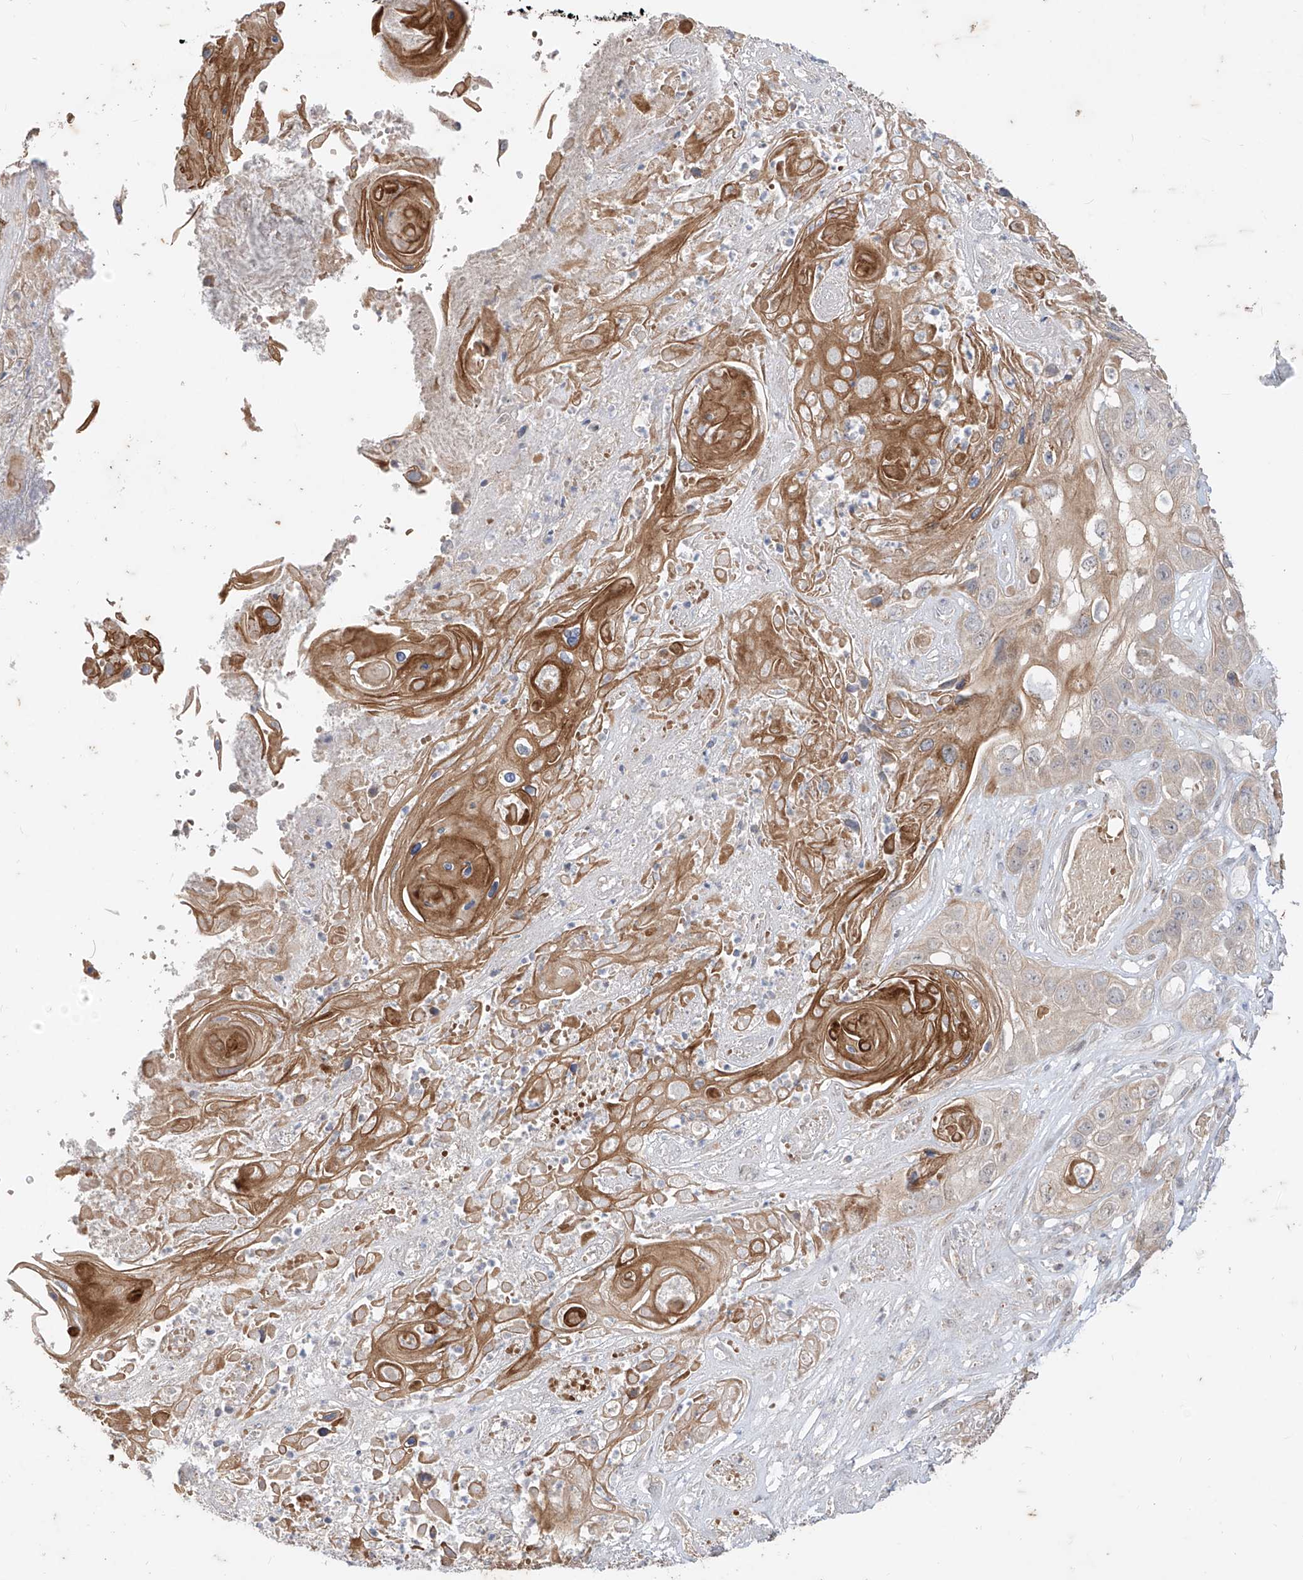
{"staining": {"intensity": "moderate", "quantity": "25%-75%", "location": "cytoplasmic/membranous"}, "tissue": "skin cancer", "cell_type": "Tumor cells", "image_type": "cancer", "snomed": [{"axis": "morphology", "description": "Squamous cell carcinoma, NOS"}, {"axis": "topography", "description": "Skin"}], "caption": "A brown stain highlights moderate cytoplasmic/membranous positivity of a protein in skin squamous cell carcinoma tumor cells. (brown staining indicates protein expression, while blue staining denotes nuclei).", "gene": "MTUS2", "patient": {"sex": "male", "age": 55}}